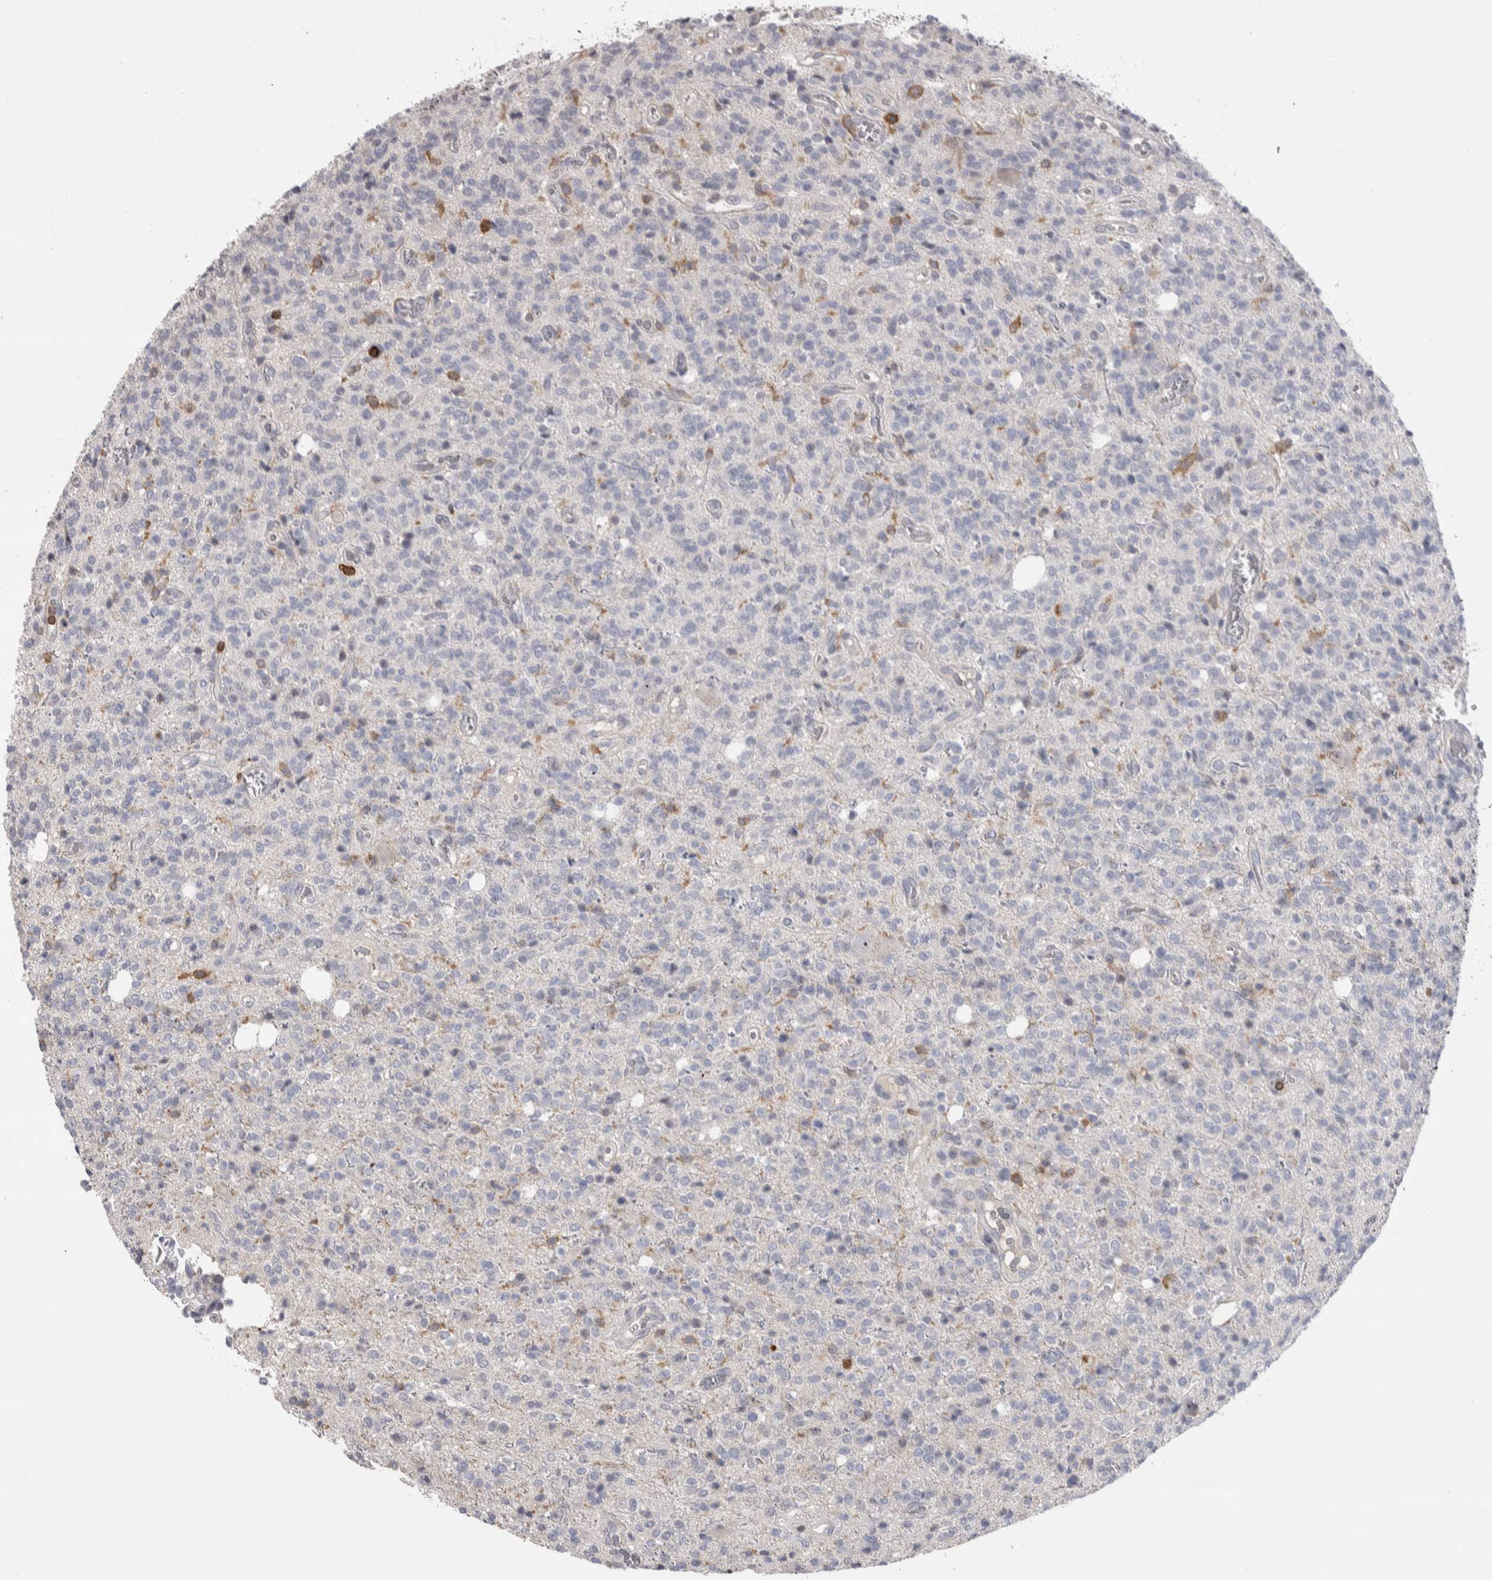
{"staining": {"intensity": "negative", "quantity": "none", "location": "none"}, "tissue": "glioma", "cell_type": "Tumor cells", "image_type": "cancer", "snomed": [{"axis": "morphology", "description": "Glioma, malignant, High grade"}, {"axis": "topography", "description": "Brain"}], "caption": "High magnification brightfield microscopy of glioma stained with DAB (3,3'-diaminobenzidine) (brown) and counterstained with hematoxylin (blue): tumor cells show no significant positivity. (Immunohistochemistry (ihc), brightfield microscopy, high magnification).", "gene": "CEP295NL", "patient": {"sex": "male", "age": 34}}